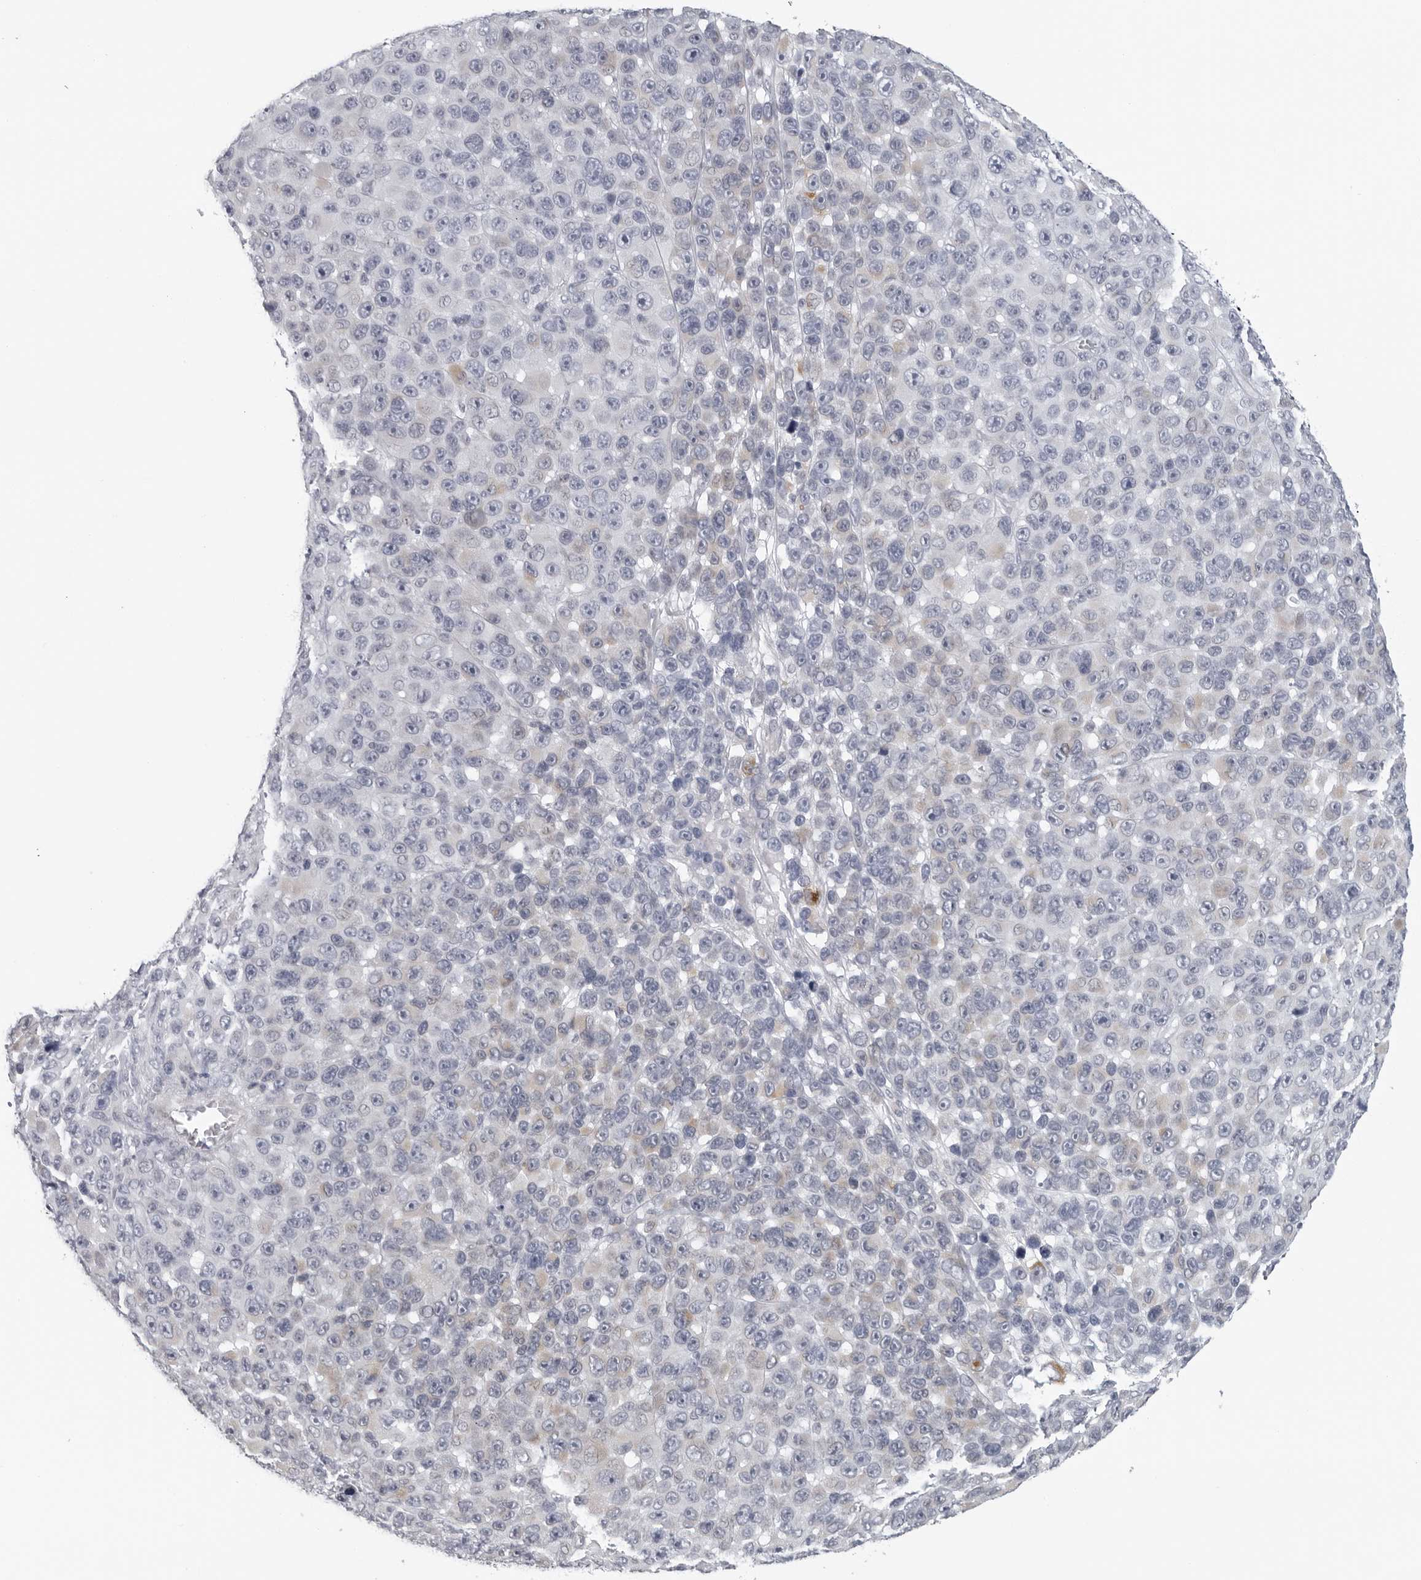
{"staining": {"intensity": "negative", "quantity": "none", "location": "none"}, "tissue": "melanoma", "cell_type": "Tumor cells", "image_type": "cancer", "snomed": [{"axis": "morphology", "description": "Malignant melanoma, NOS"}, {"axis": "topography", "description": "Skin"}], "caption": "Immunohistochemistry histopathology image of neoplastic tissue: human malignant melanoma stained with DAB (3,3'-diaminobenzidine) shows no significant protein expression in tumor cells. Brightfield microscopy of immunohistochemistry (IHC) stained with DAB (3,3'-diaminobenzidine) (brown) and hematoxylin (blue), captured at high magnification.", "gene": "OPLAH", "patient": {"sex": "male", "age": 53}}